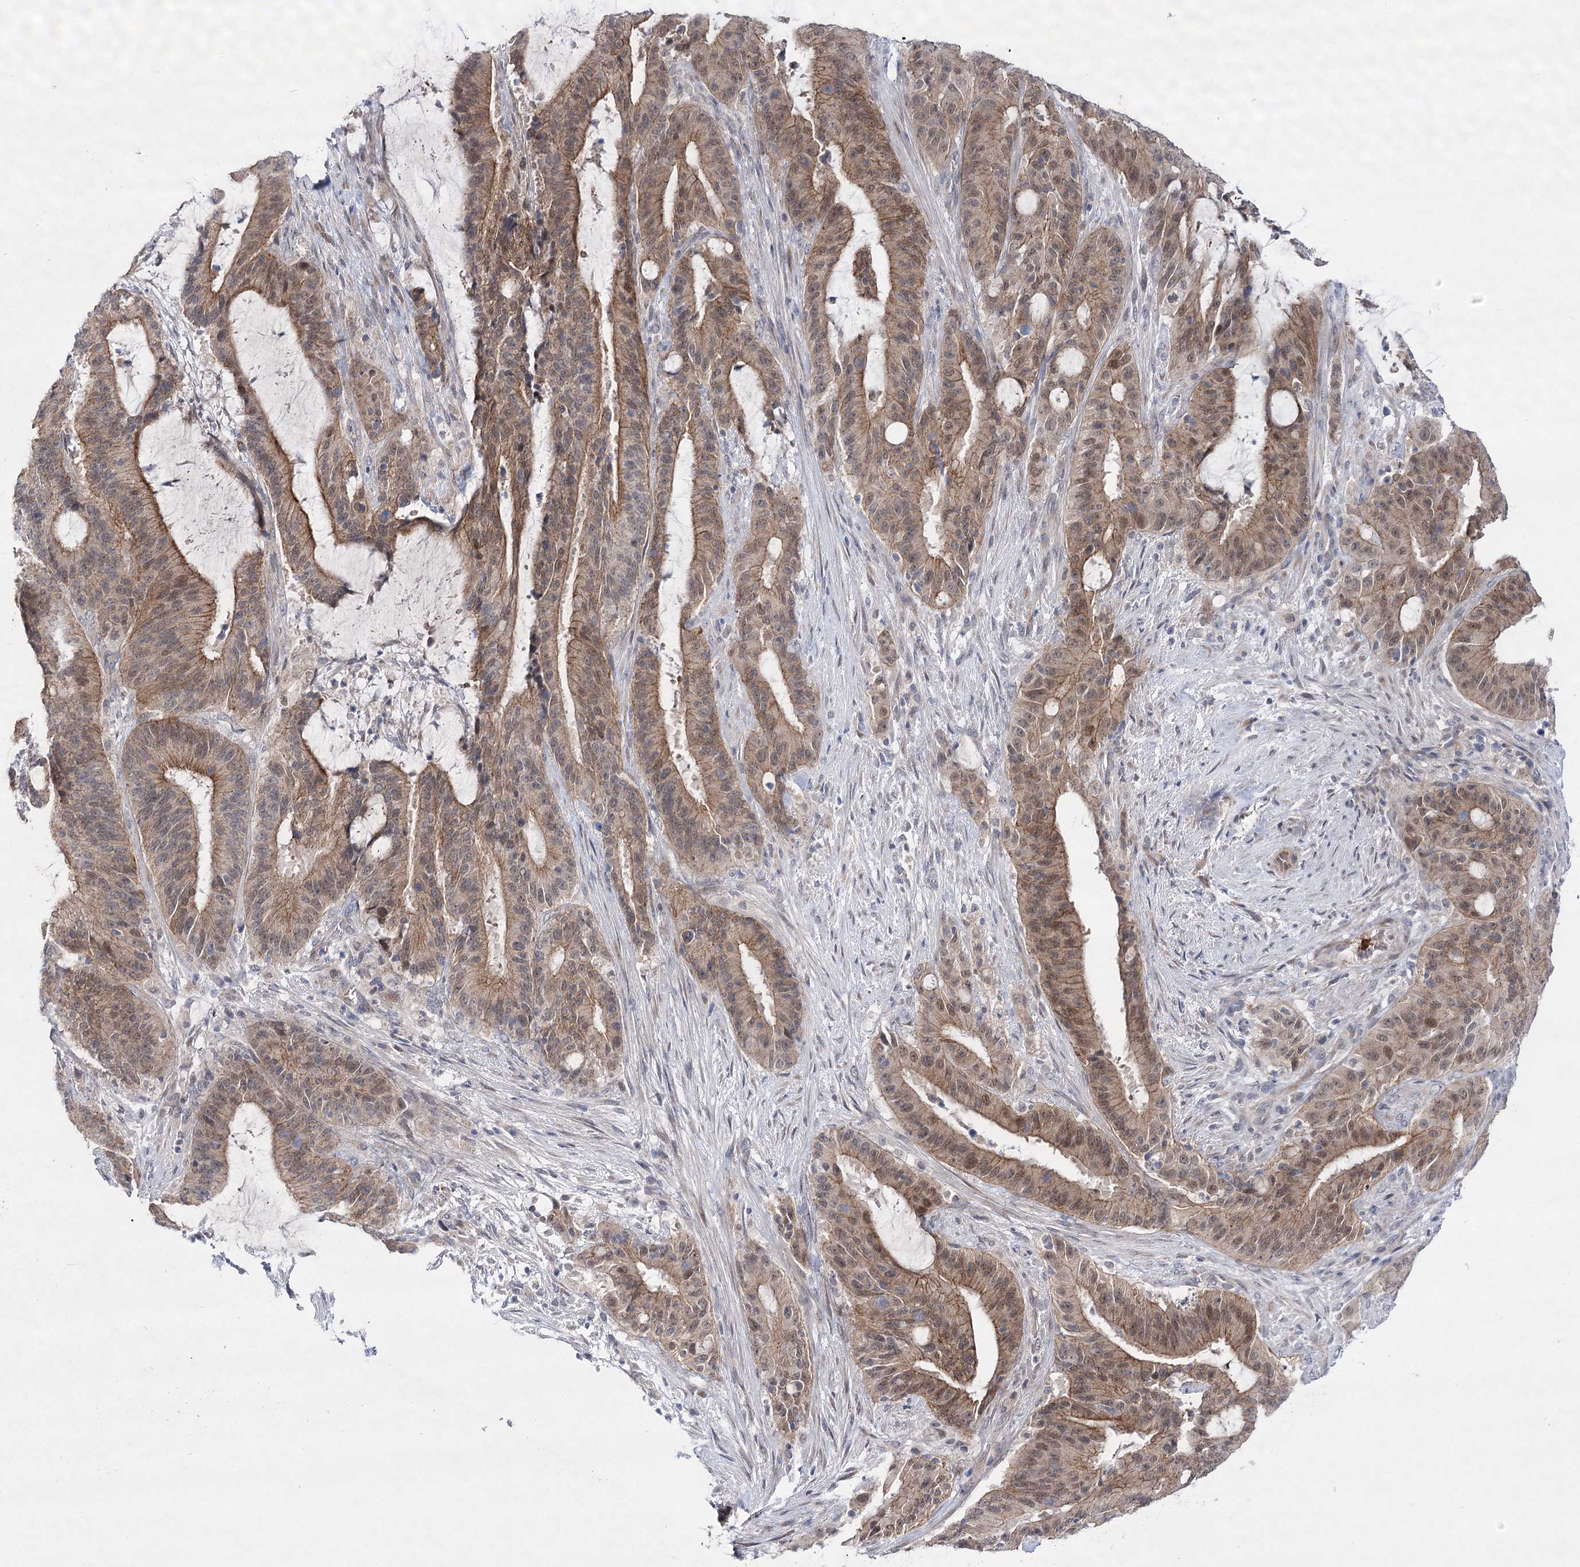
{"staining": {"intensity": "moderate", "quantity": ">75%", "location": "cytoplasmic/membranous,nuclear"}, "tissue": "liver cancer", "cell_type": "Tumor cells", "image_type": "cancer", "snomed": [{"axis": "morphology", "description": "Normal tissue, NOS"}, {"axis": "morphology", "description": "Cholangiocarcinoma"}, {"axis": "topography", "description": "Liver"}, {"axis": "topography", "description": "Peripheral nerve tissue"}], "caption": "Immunohistochemistry (IHC) of human cholangiocarcinoma (liver) reveals medium levels of moderate cytoplasmic/membranous and nuclear positivity in approximately >75% of tumor cells.", "gene": "ARHGAP32", "patient": {"sex": "female", "age": 73}}